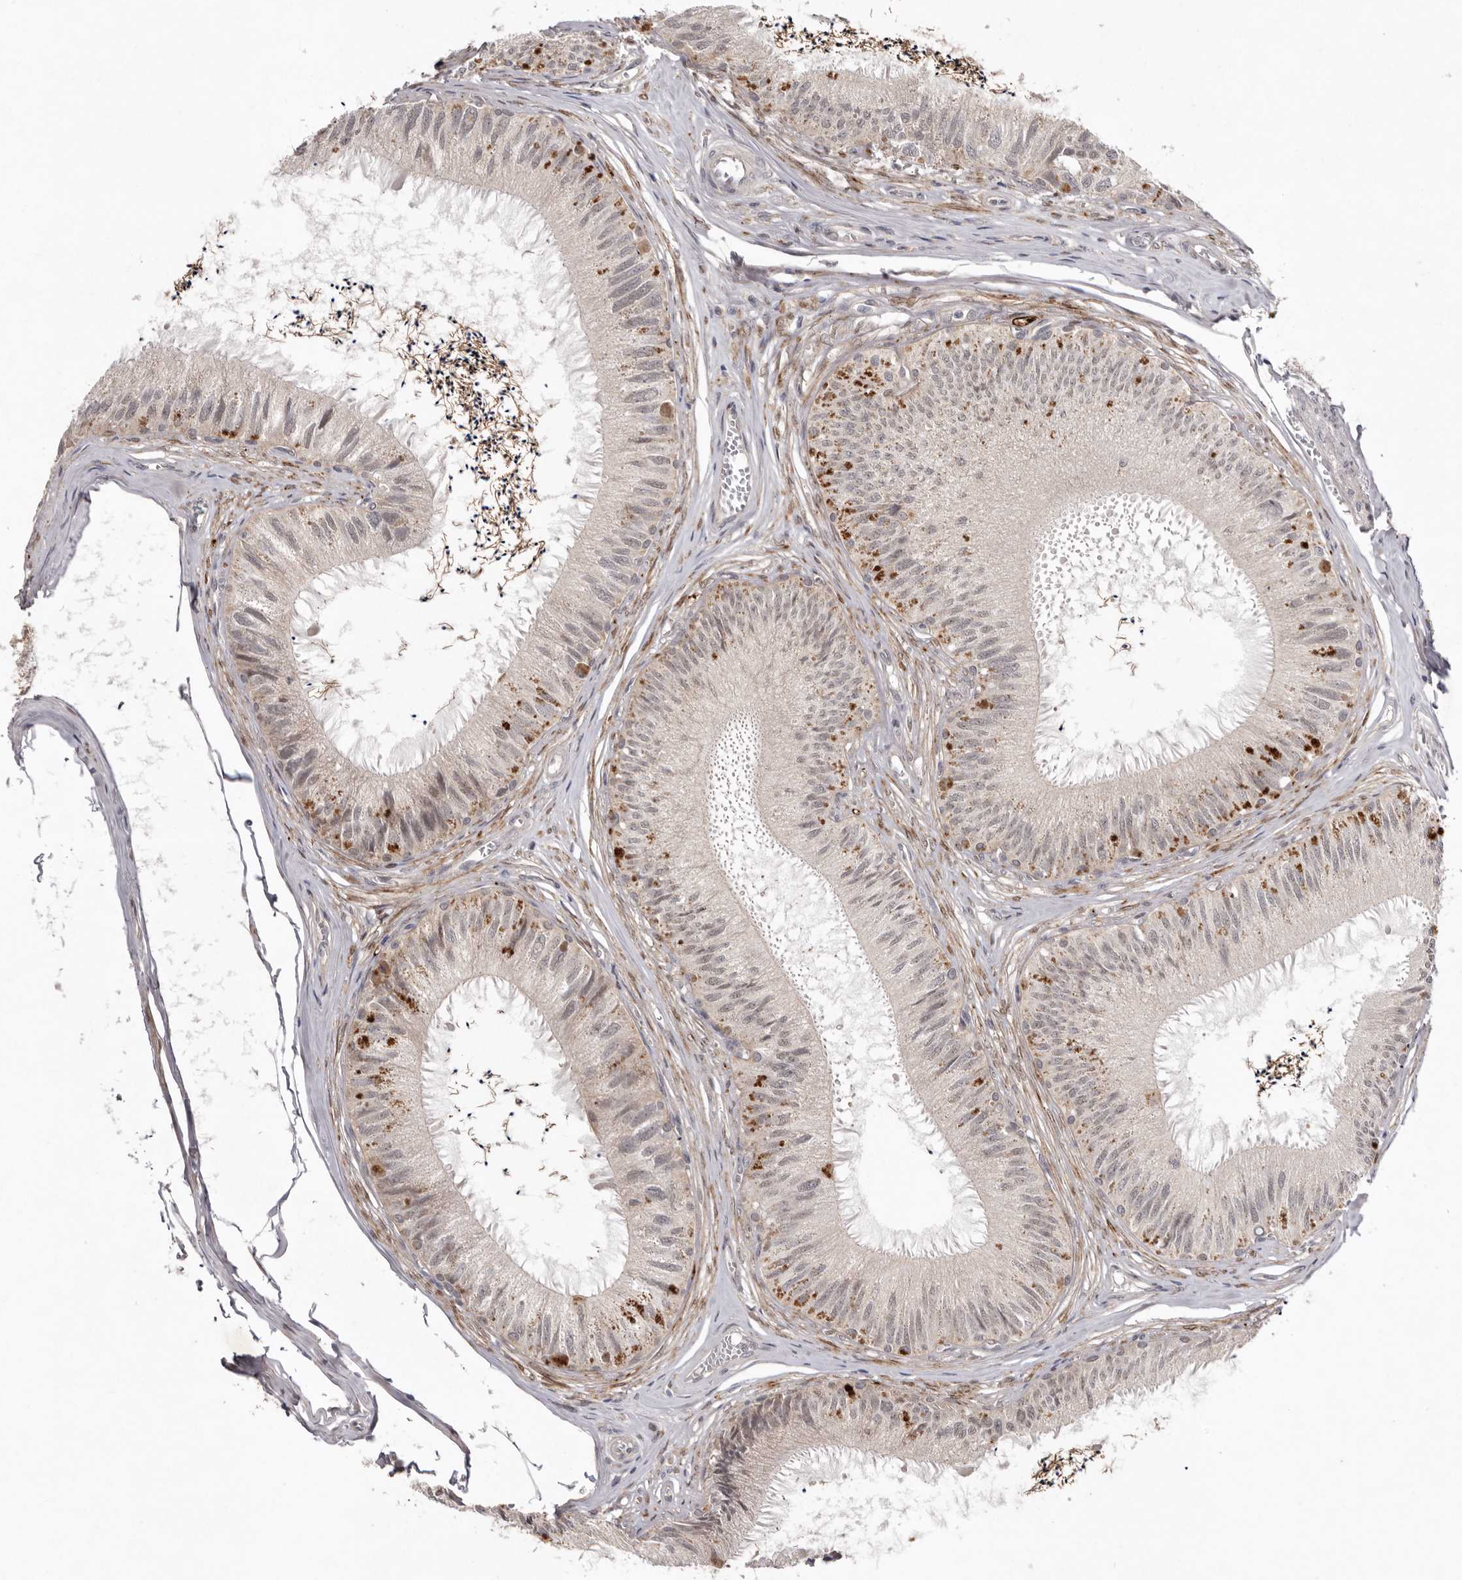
{"staining": {"intensity": "moderate", "quantity": ">75%", "location": "cytoplasmic/membranous,nuclear"}, "tissue": "epididymis", "cell_type": "Glandular cells", "image_type": "normal", "snomed": [{"axis": "morphology", "description": "Normal tissue, NOS"}, {"axis": "topography", "description": "Epididymis"}], "caption": "Immunohistochemistry histopathology image of unremarkable epididymis: epididymis stained using IHC displays medium levels of moderate protein expression localized specifically in the cytoplasmic/membranous,nuclear of glandular cells, appearing as a cytoplasmic/membranous,nuclear brown color.", "gene": "NSUN4", "patient": {"sex": "male", "age": 79}}